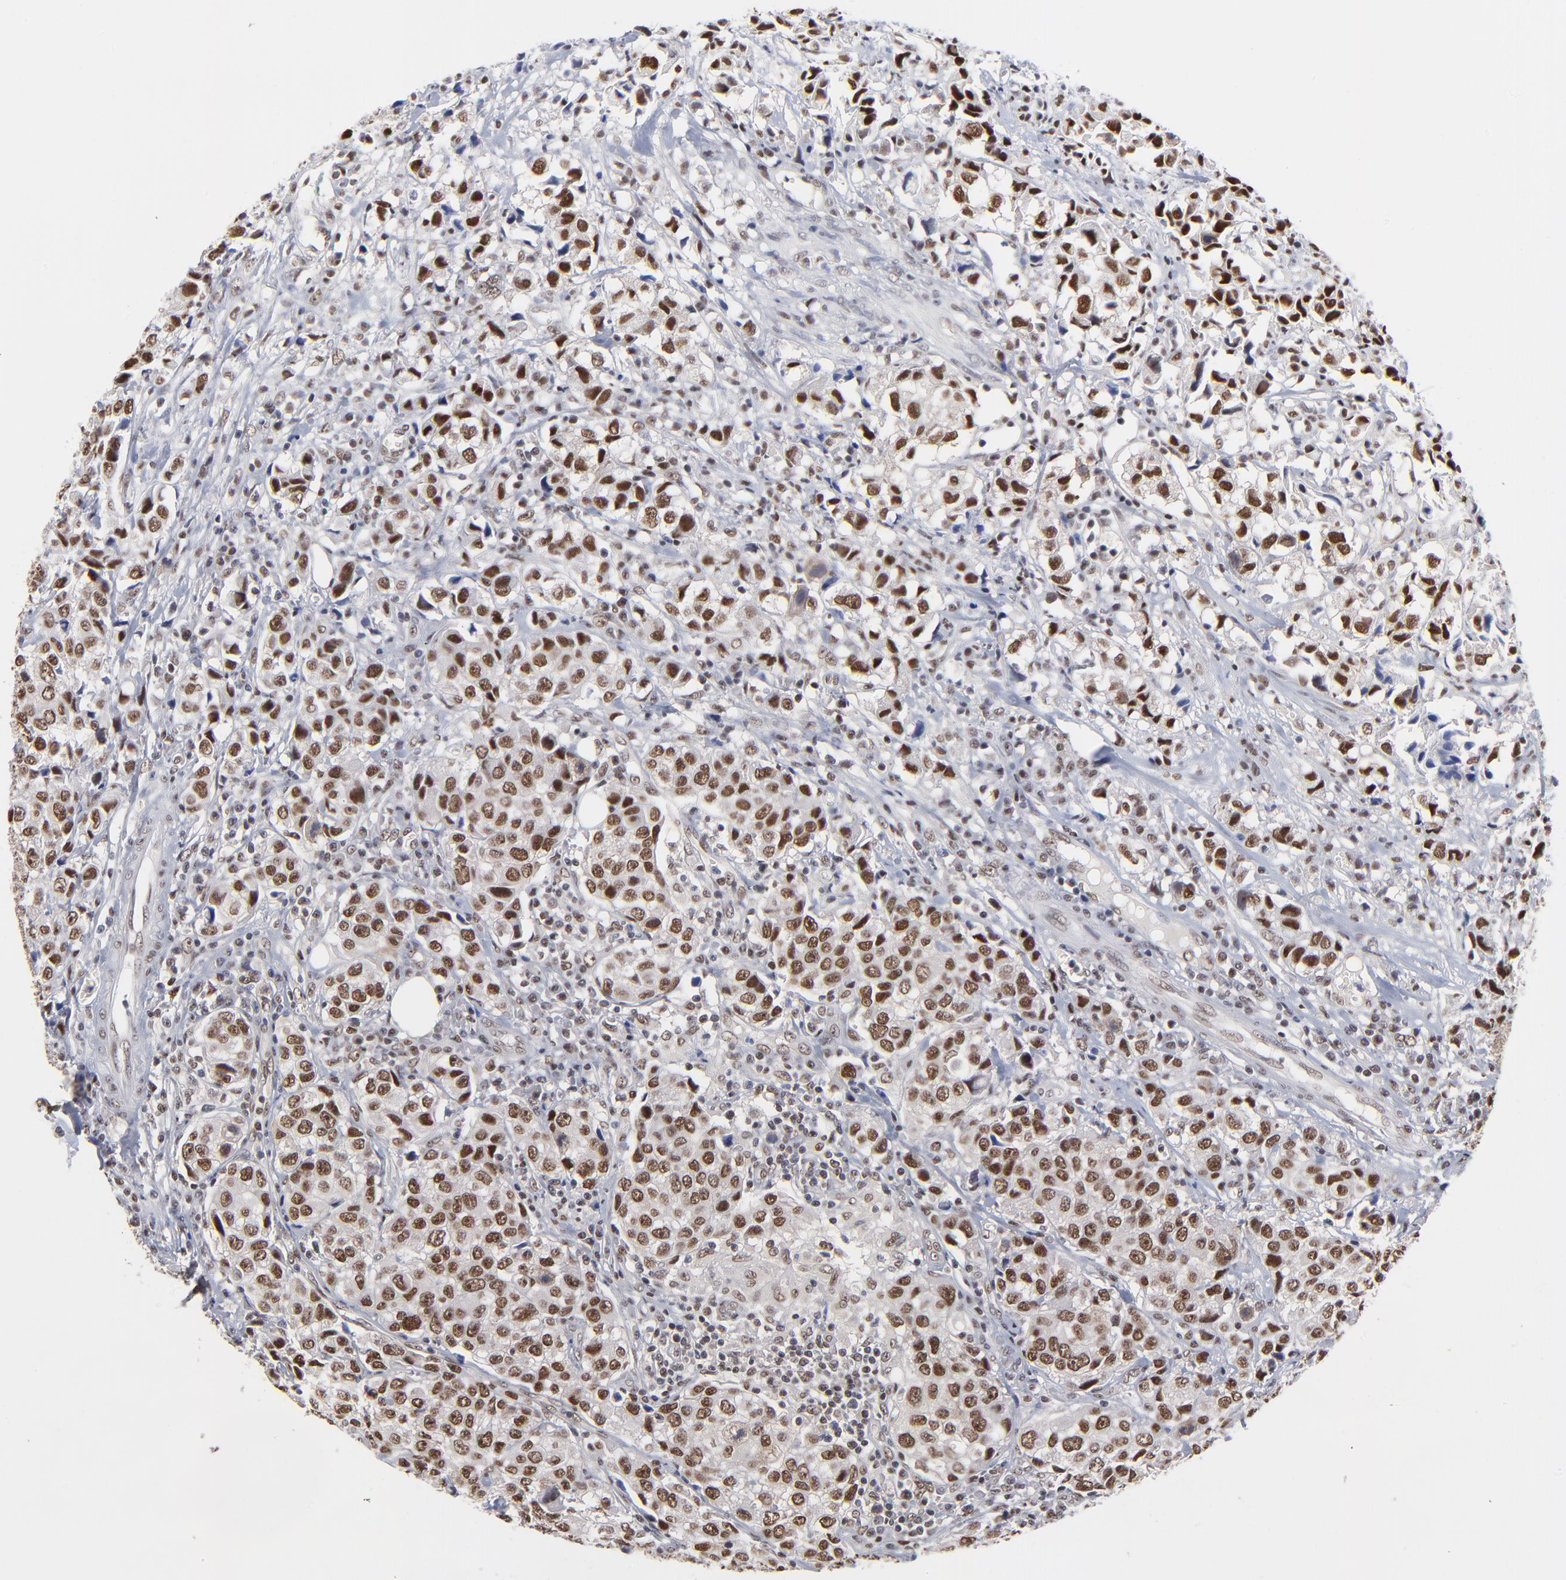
{"staining": {"intensity": "strong", "quantity": ">75%", "location": "nuclear"}, "tissue": "urothelial cancer", "cell_type": "Tumor cells", "image_type": "cancer", "snomed": [{"axis": "morphology", "description": "Urothelial carcinoma, High grade"}, {"axis": "topography", "description": "Urinary bladder"}], "caption": "Immunohistochemical staining of urothelial cancer exhibits strong nuclear protein staining in approximately >75% of tumor cells. Using DAB (3,3'-diaminobenzidine) (brown) and hematoxylin (blue) stains, captured at high magnification using brightfield microscopy.", "gene": "ZMYM3", "patient": {"sex": "female", "age": 75}}